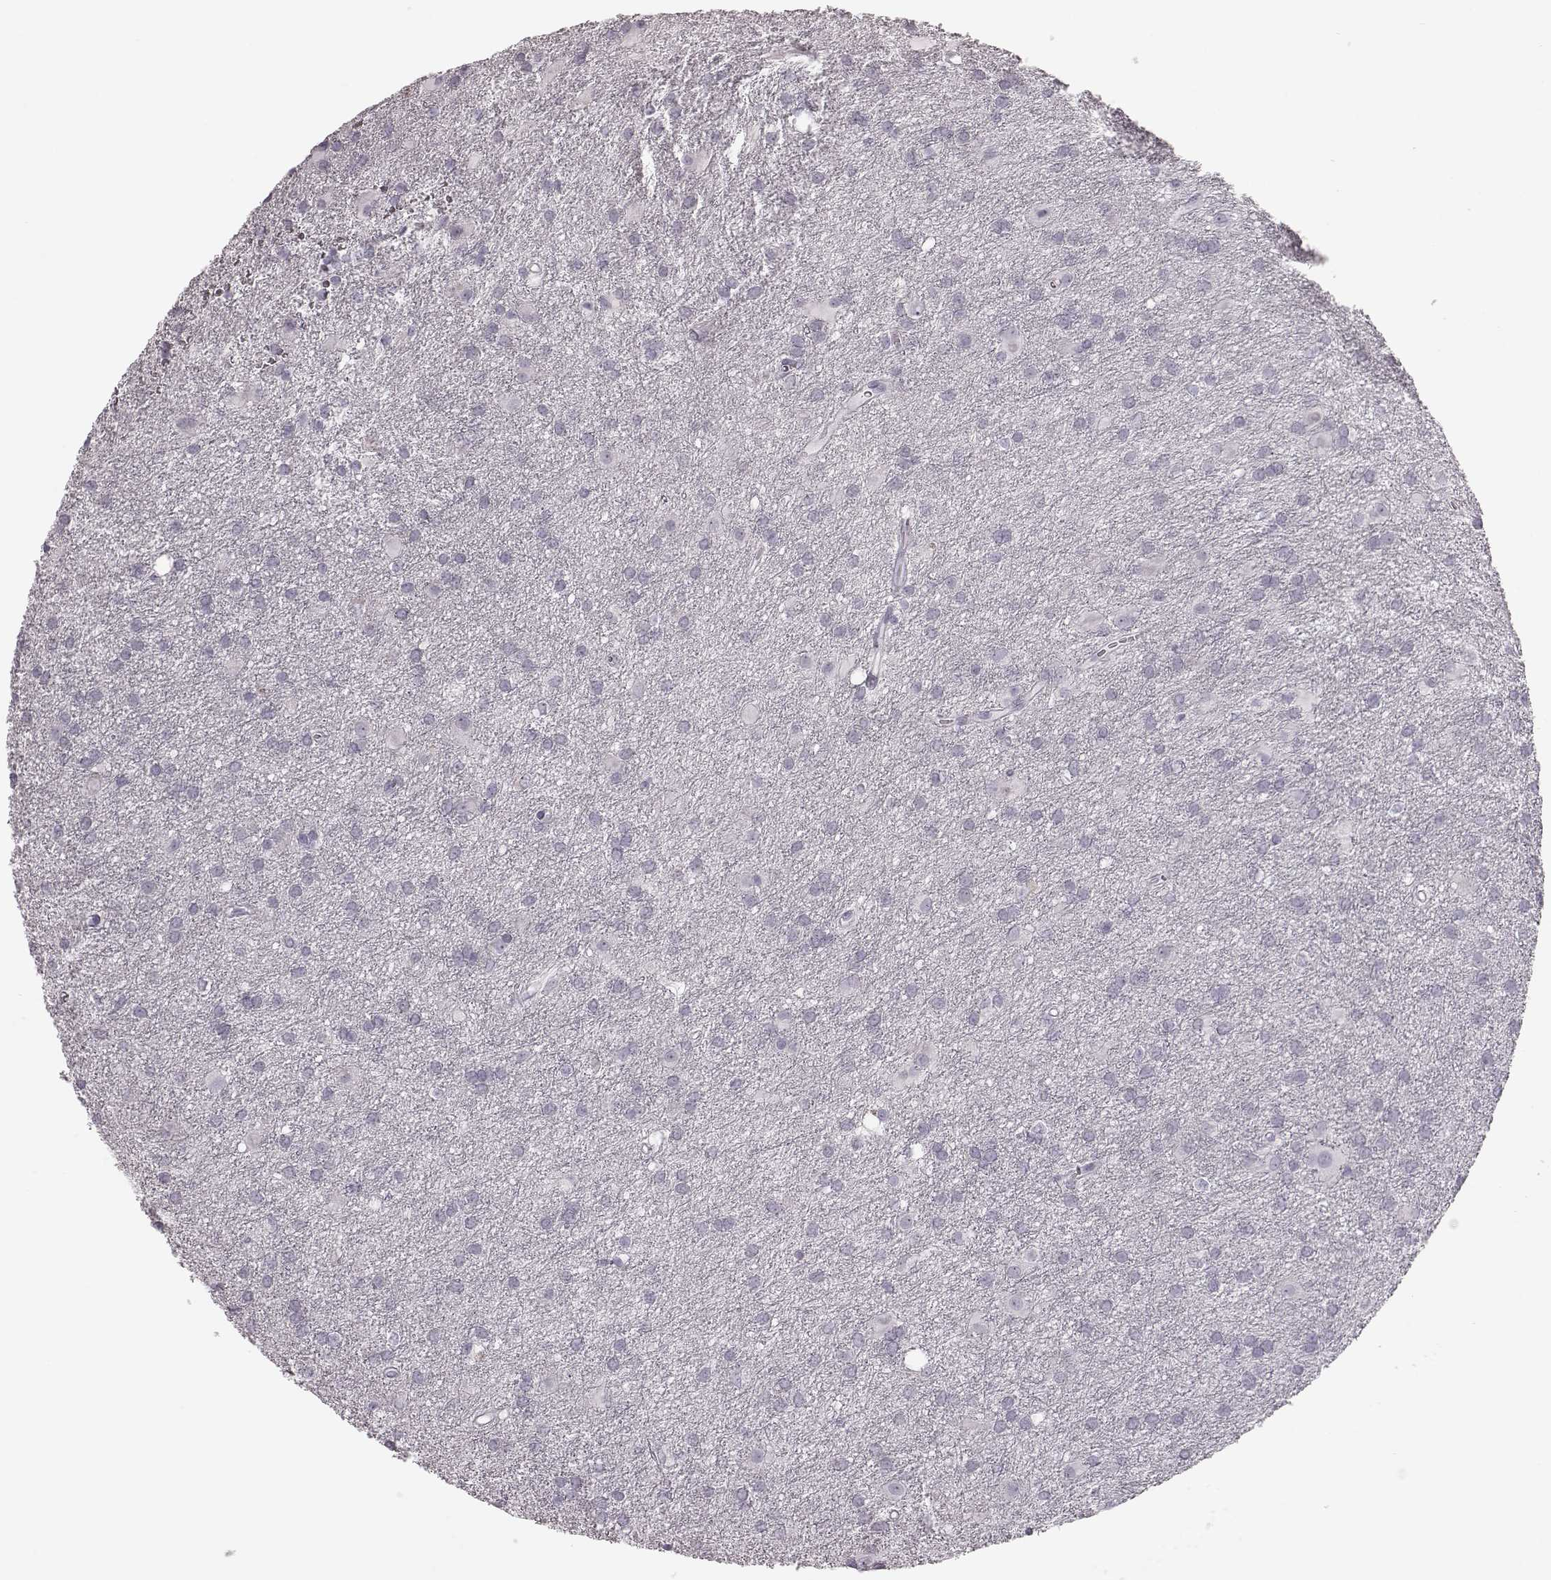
{"staining": {"intensity": "negative", "quantity": "none", "location": "none"}, "tissue": "glioma", "cell_type": "Tumor cells", "image_type": "cancer", "snomed": [{"axis": "morphology", "description": "Glioma, malignant, Low grade"}, {"axis": "topography", "description": "Brain"}], "caption": "DAB immunohistochemical staining of human low-grade glioma (malignant) exhibits no significant expression in tumor cells.", "gene": "ZNF433", "patient": {"sex": "male", "age": 58}}